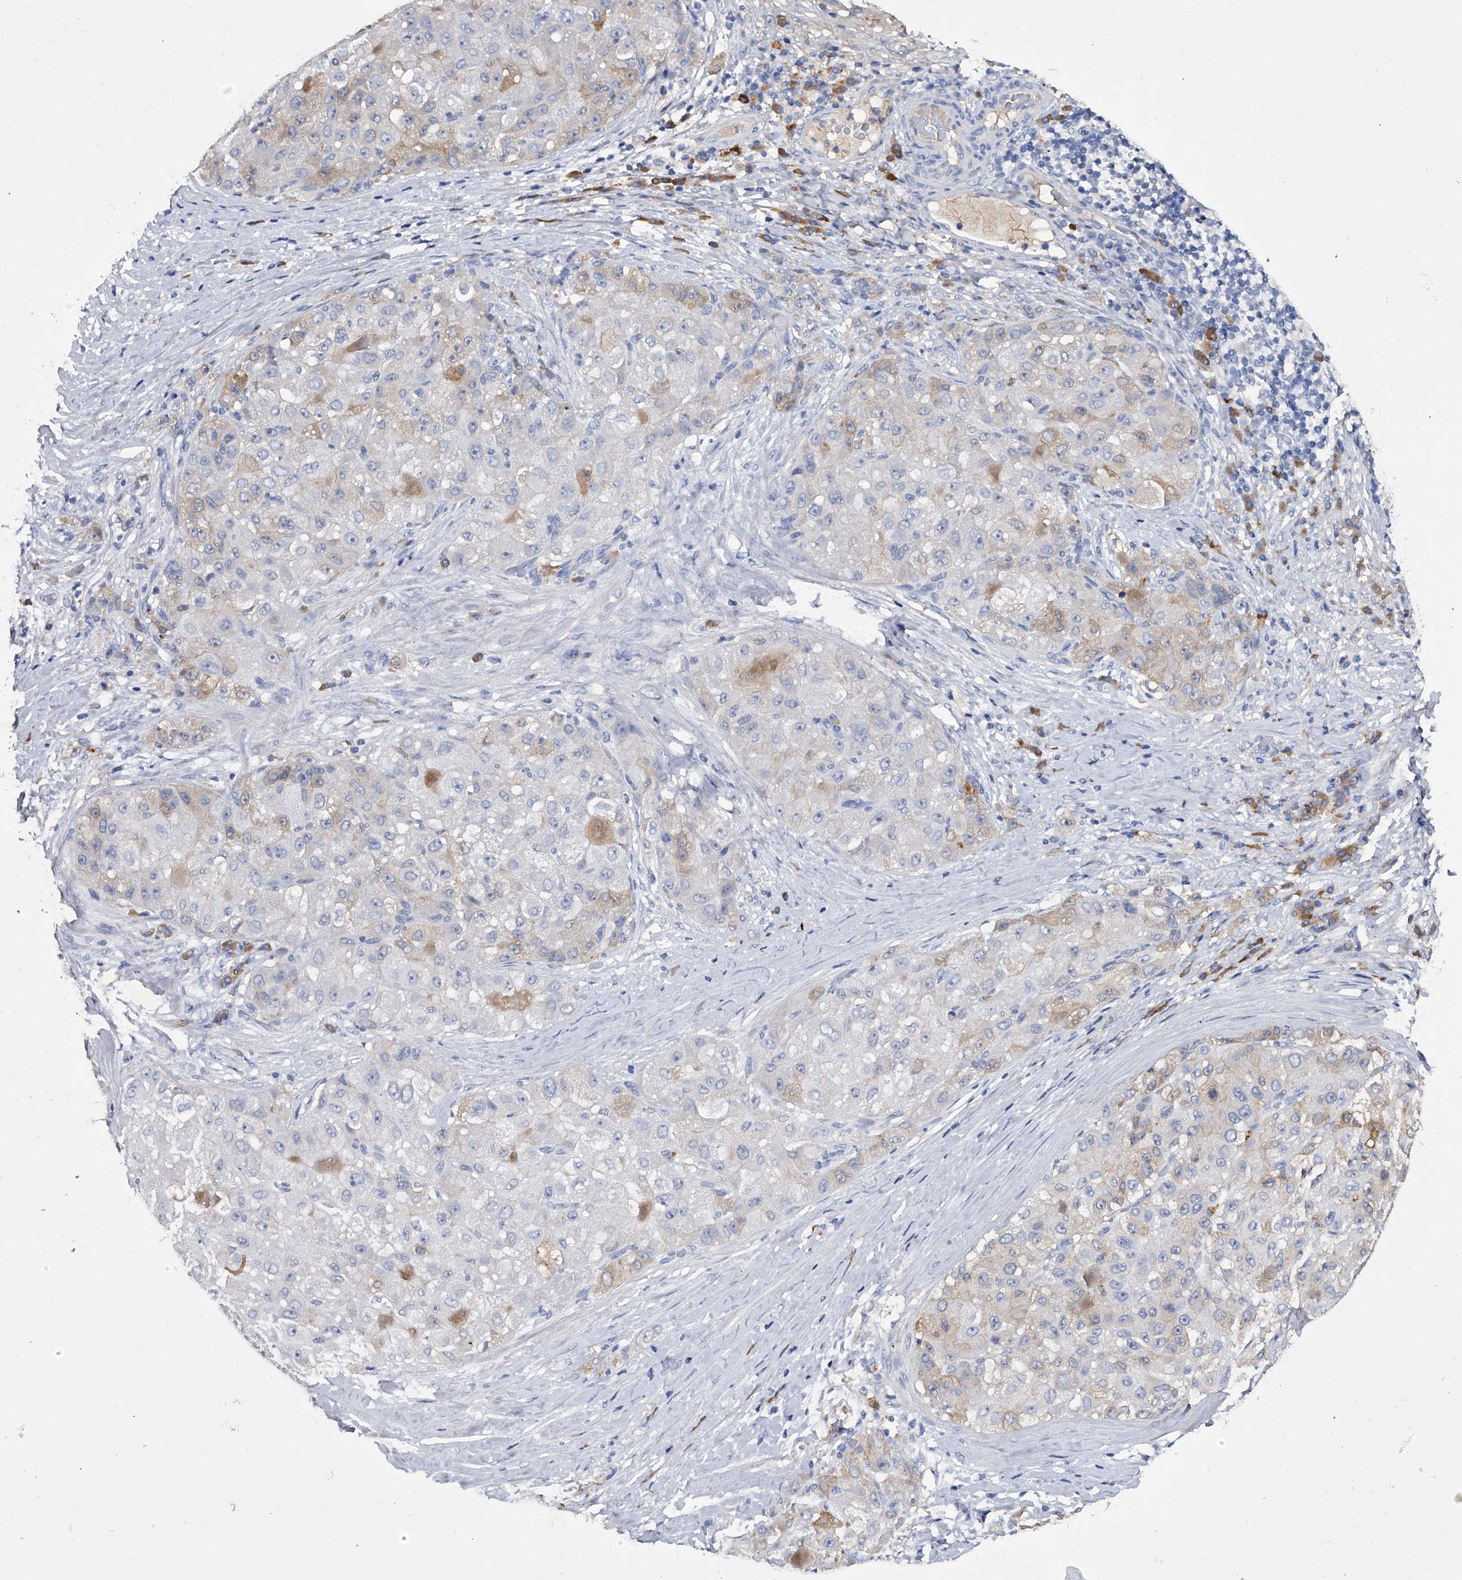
{"staining": {"intensity": "negative", "quantity": "none", "location": "none"}, "tissue": "liver cancer", "cell_type": "Tumor cells", "image_type": "cancer", "snomed": [{"axis": "morphology", "description": "Carcinoma, Hepatocellular, NOS"}, {"axis": "topography", "description": "Liver"}], "caption": "Protein analysis of liver cancer (hepatocellular carcinoma) reveals no significant positivity in tumor cells.", "gene": "ASNS", "patient": {"sex": "male", "age": 80}}